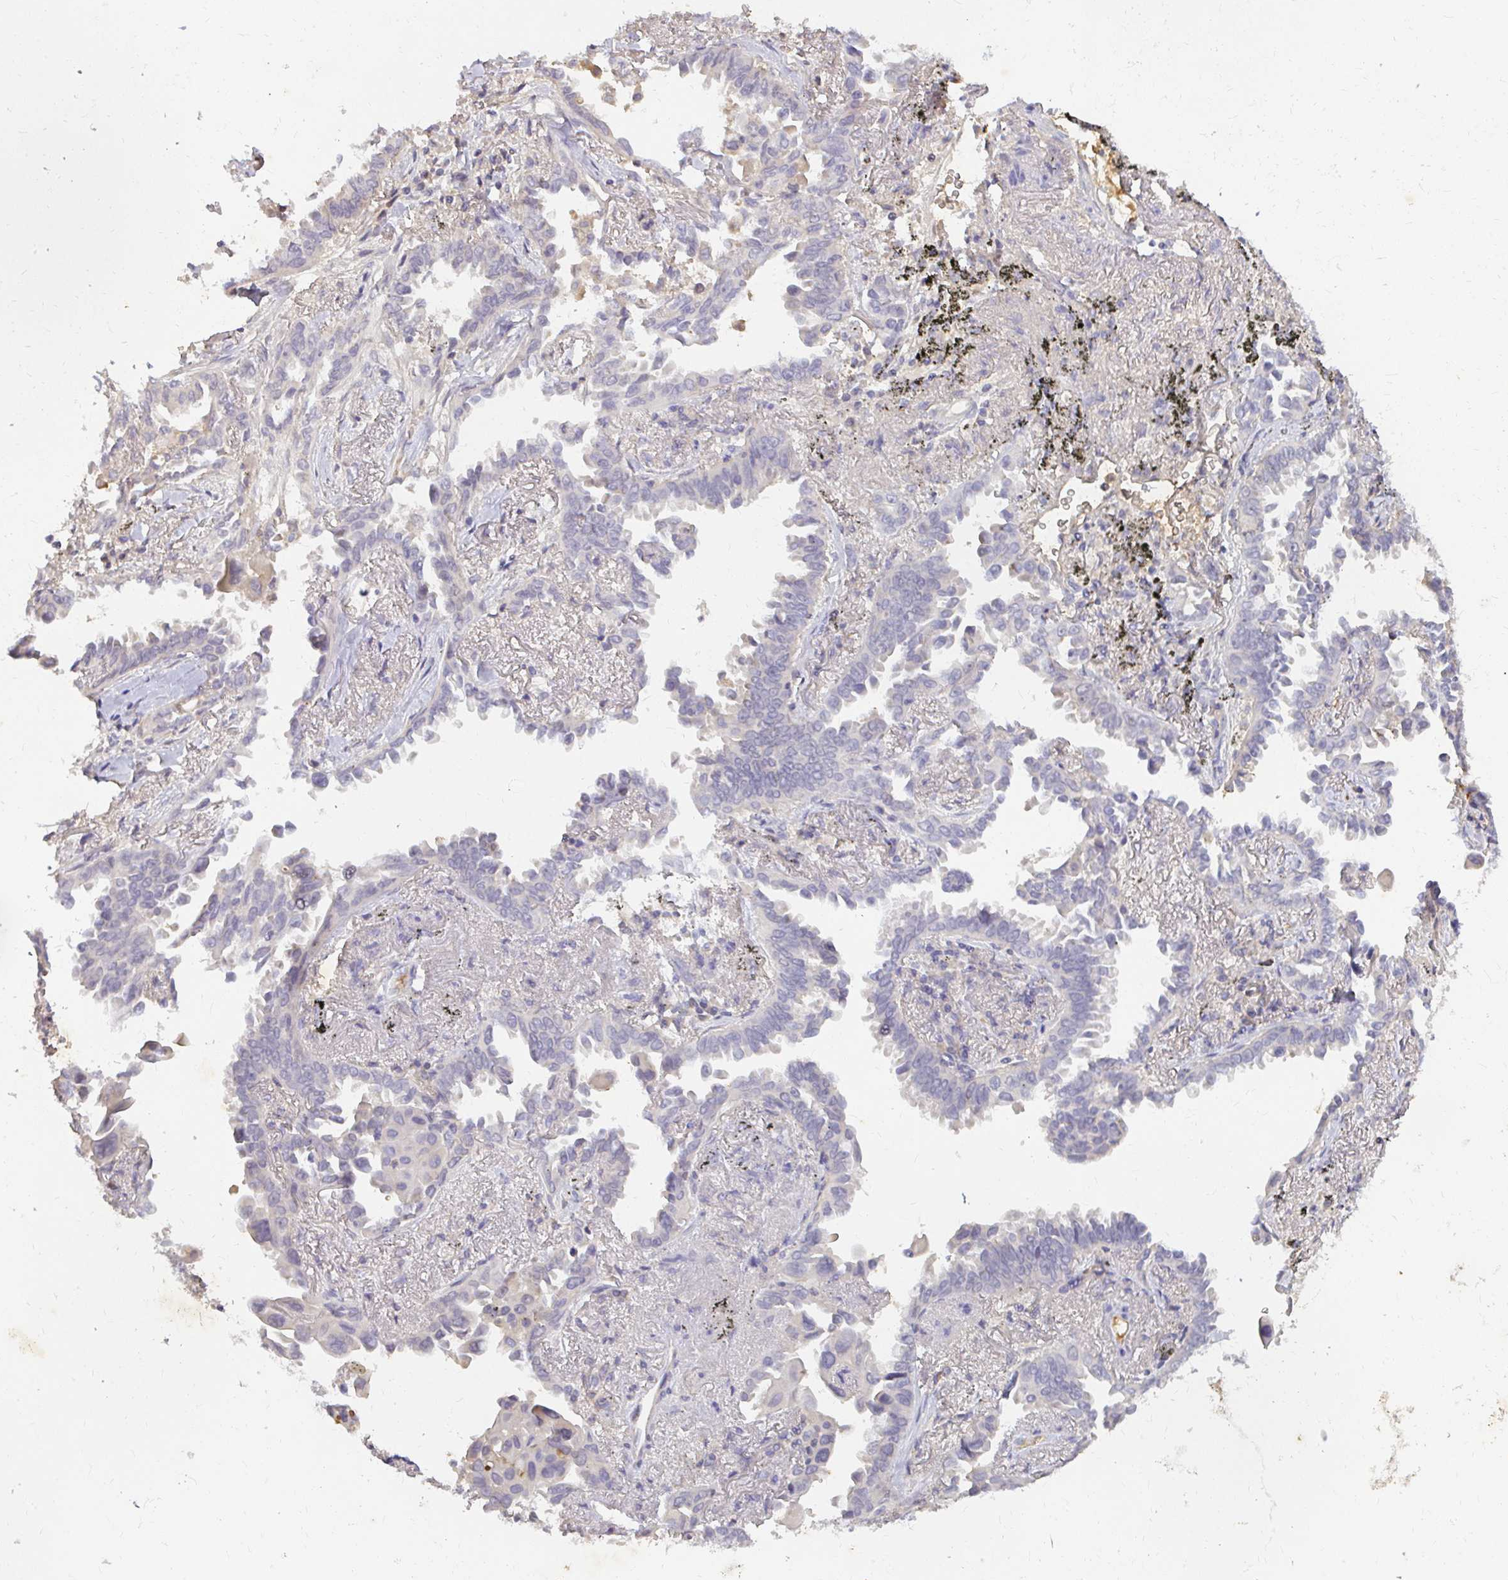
{"staining": {"intensity": "negative", "quantity": "none", "location": "none"}, "tissue": "lung cancer", "cell_type": "Tumor cells", "image_type": "cancer", "snomed": [{"axis": "morphology", "description": "Adenocarcinoma, NOS"}, {"axis": "topography", "description": "Lung"}], "caption": "Image shows no protein staining in tumor cells of adenocarcinoma (lung) tissue.", "gene": "LOXL4", "patient": {"sex": "male", "age": 68}}